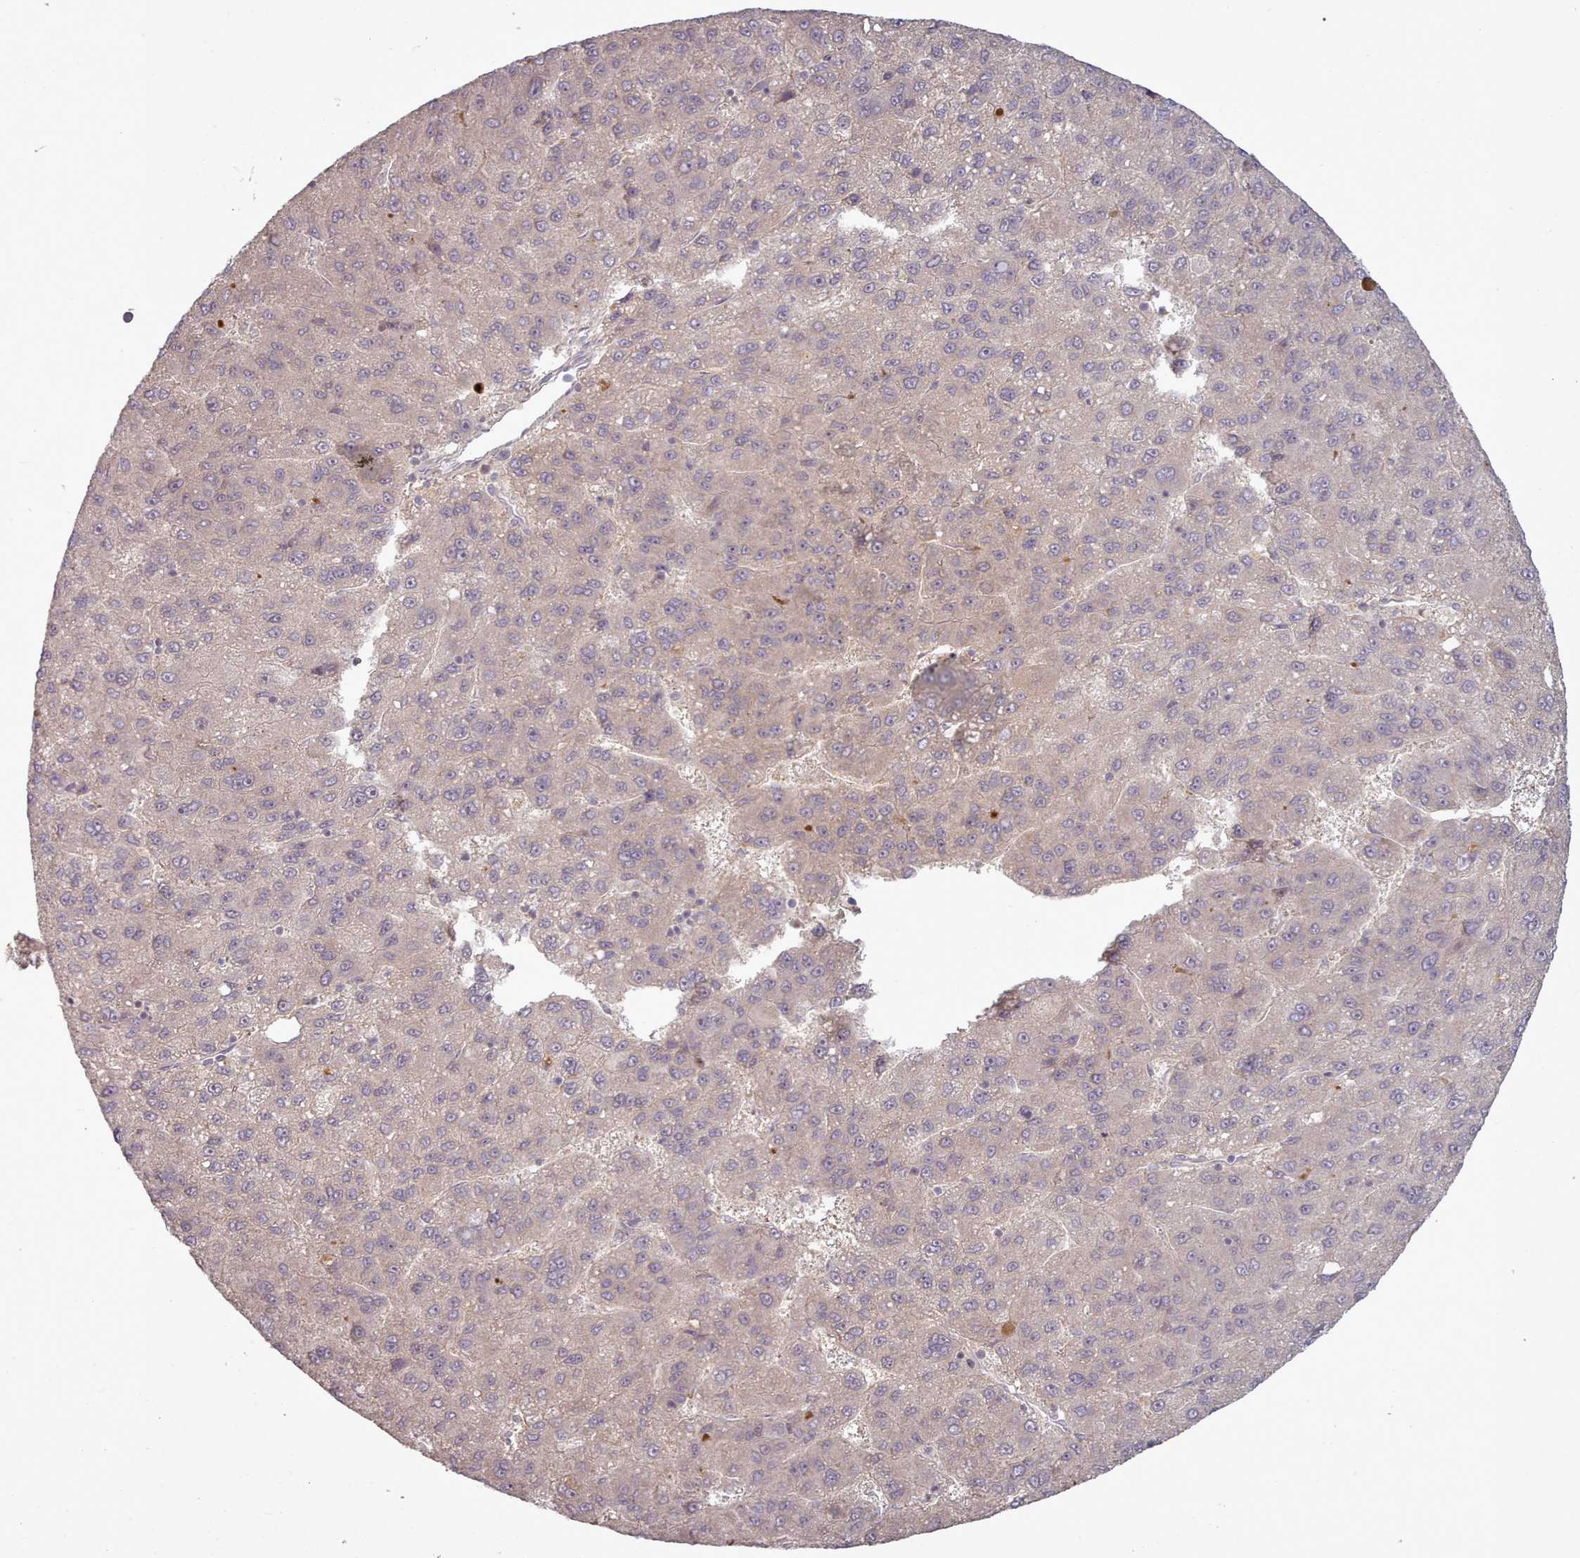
{"staining": {"intensity": "negative", "quantity": "none", "location": "none"}, "tissue": "liver cancer", "cell_type": "Tumor cells", "image_type": "cancer", "snomed": [{"axis": "morphology", "description": "Carcinoma, Hepatocellular, NOS"}, {"axis": "topography", "description": "Liver"}], "caption": "IHC photomicrograph of hepatocellular carcinoma (liver) stained for a protein (brown), which exhibits no expression in tumor cells. Brightfield microscopy of immunohistochemistry stained with DAB (3,3'-diaminobenzidine) (brown) and hematoxylin (blue), captured at high magnification.", "gene": "LEFTY2", "patient": {"sex": "female", "age": 82}}